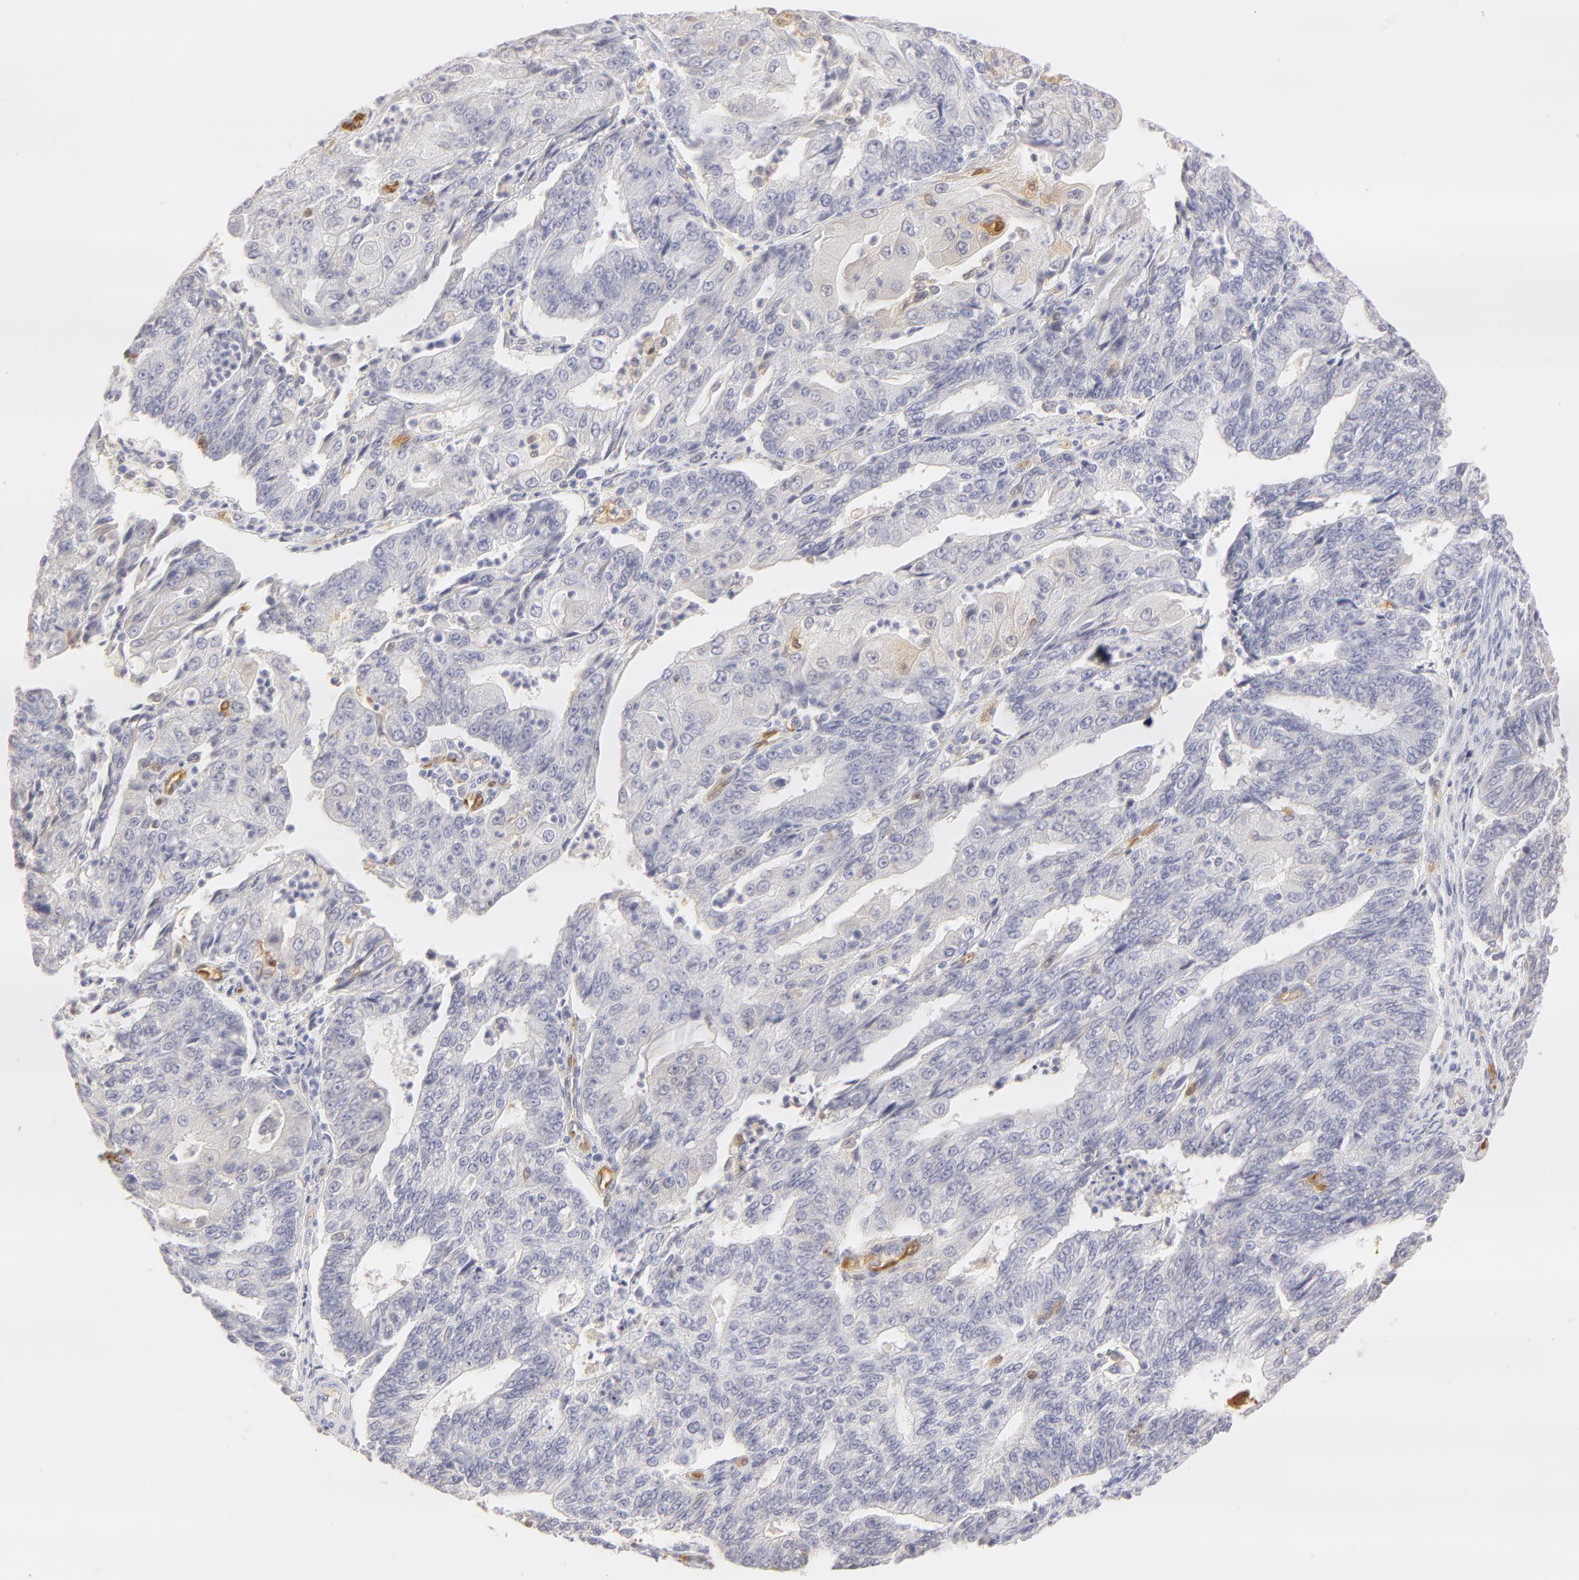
{"staining": {"intensity": "negative", "quantity": "none", "location": "none"}, "tissue": "endometrial cancer", "cell_type": "Tumor cells", "image_type": "cancer", "snomed": [{"axis": "morphology", "description": "Adenocarcinoma, NOS"}, {"axis": "topography", "description": "Endometrium"}], "caption": "Protein analysis of endometrial adenocarcinoma displays no significant staining in tumor cells. (Immunohistochemistry, brightfield microscopy, high magnification).", "gene": "CA2", "patient": {"sex": "female", "age": 56}}